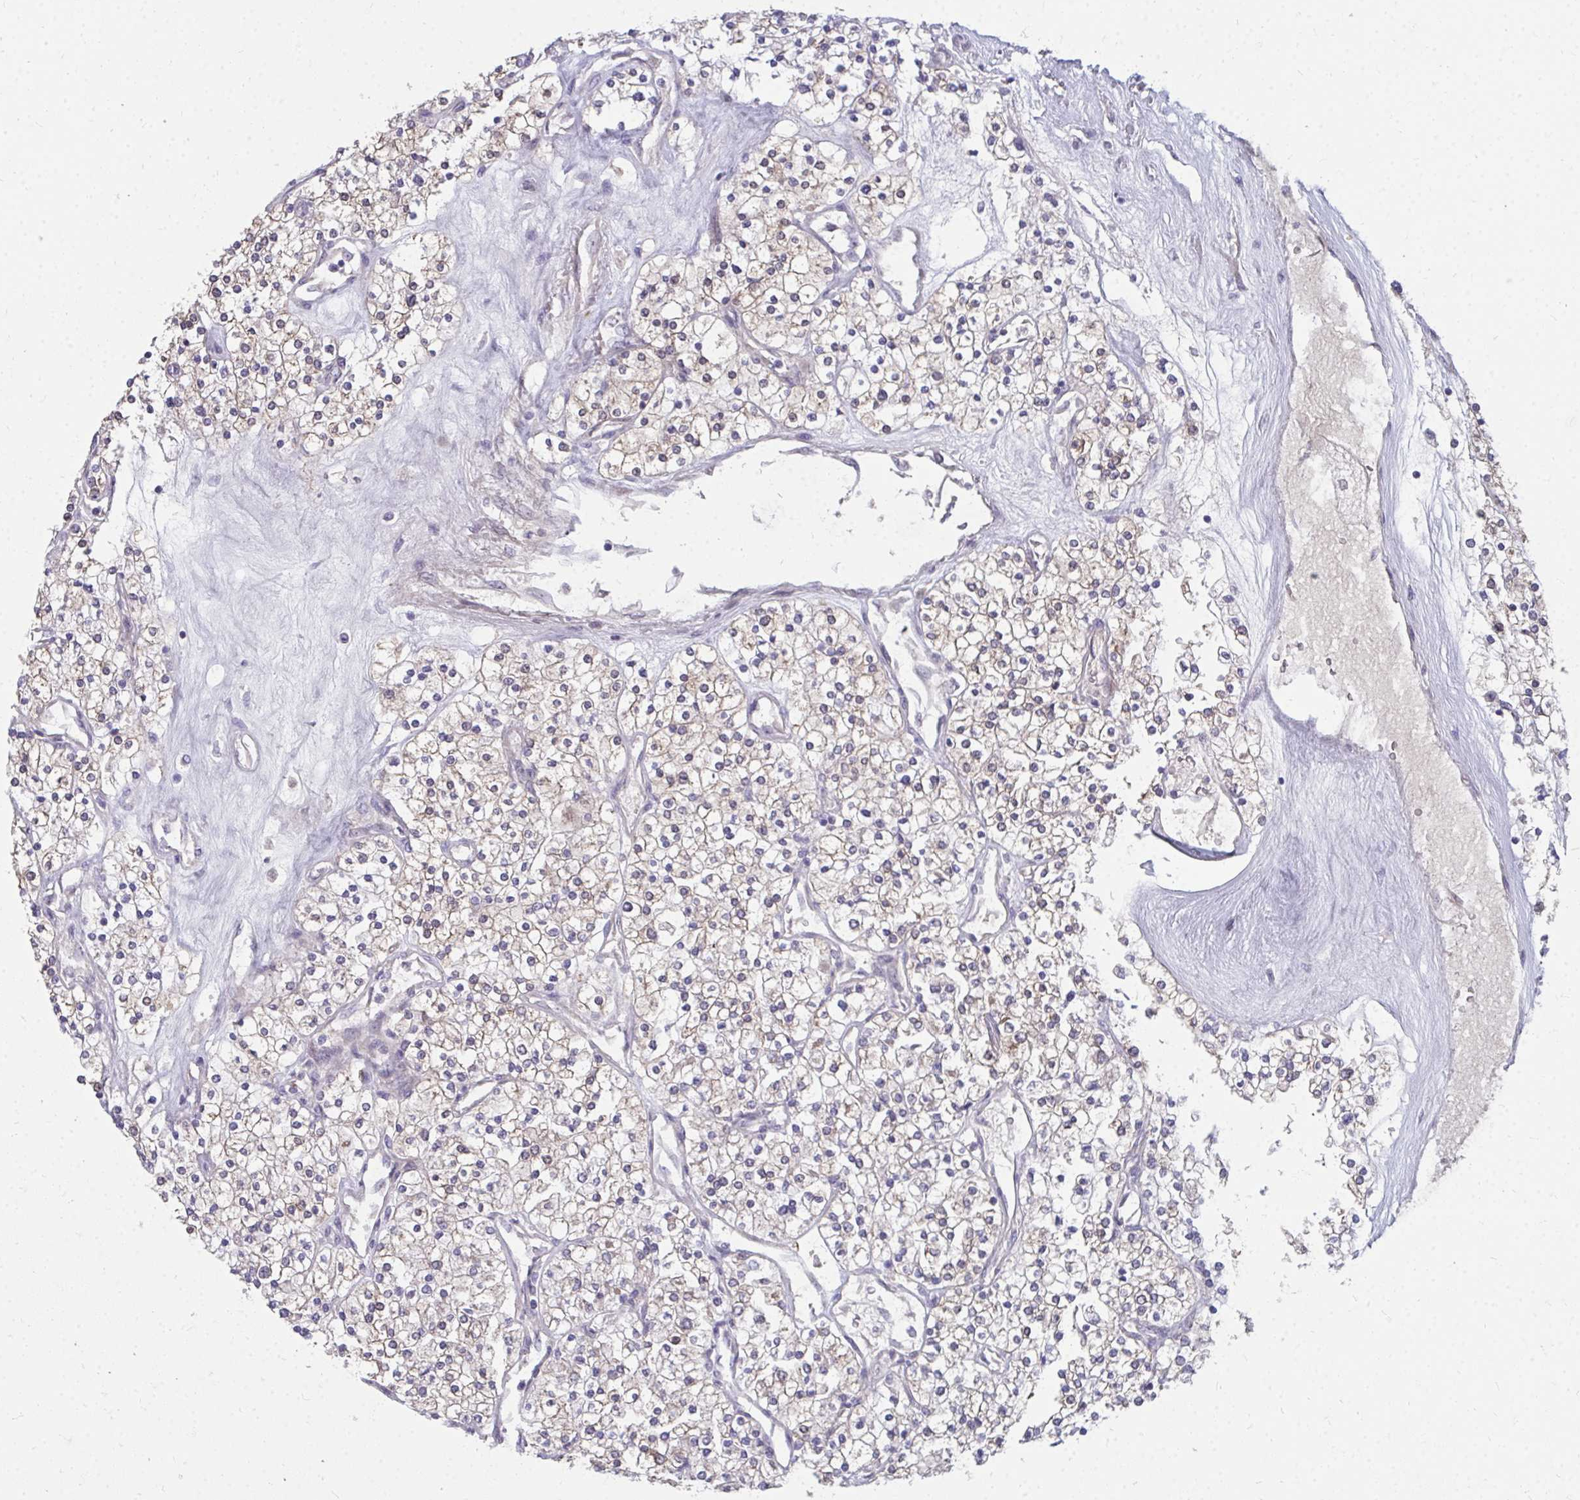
{"staining": {"intensity": "weak", "quantity": "25%-75%", "location": "cytoplasmic/membranous"}, "tissue": "renal cancer", "cell_type": "Tumor cells", "image_type": "cancer", "snomed": [{"axis": "morphology", "description": "Adenocarcinoma, NOS"}, {"axis": "topography", "description": "Kidney"}], "caption": "This photomicrograph displays immunohistochemistry staining of human renal cancer (adenocarcinoma), with low weak cytoplasmic/membranous positivity in about 25%-75% of tumor cells.", "gene": "MROH8", "patient": {"sex": "male", "age": 80}}